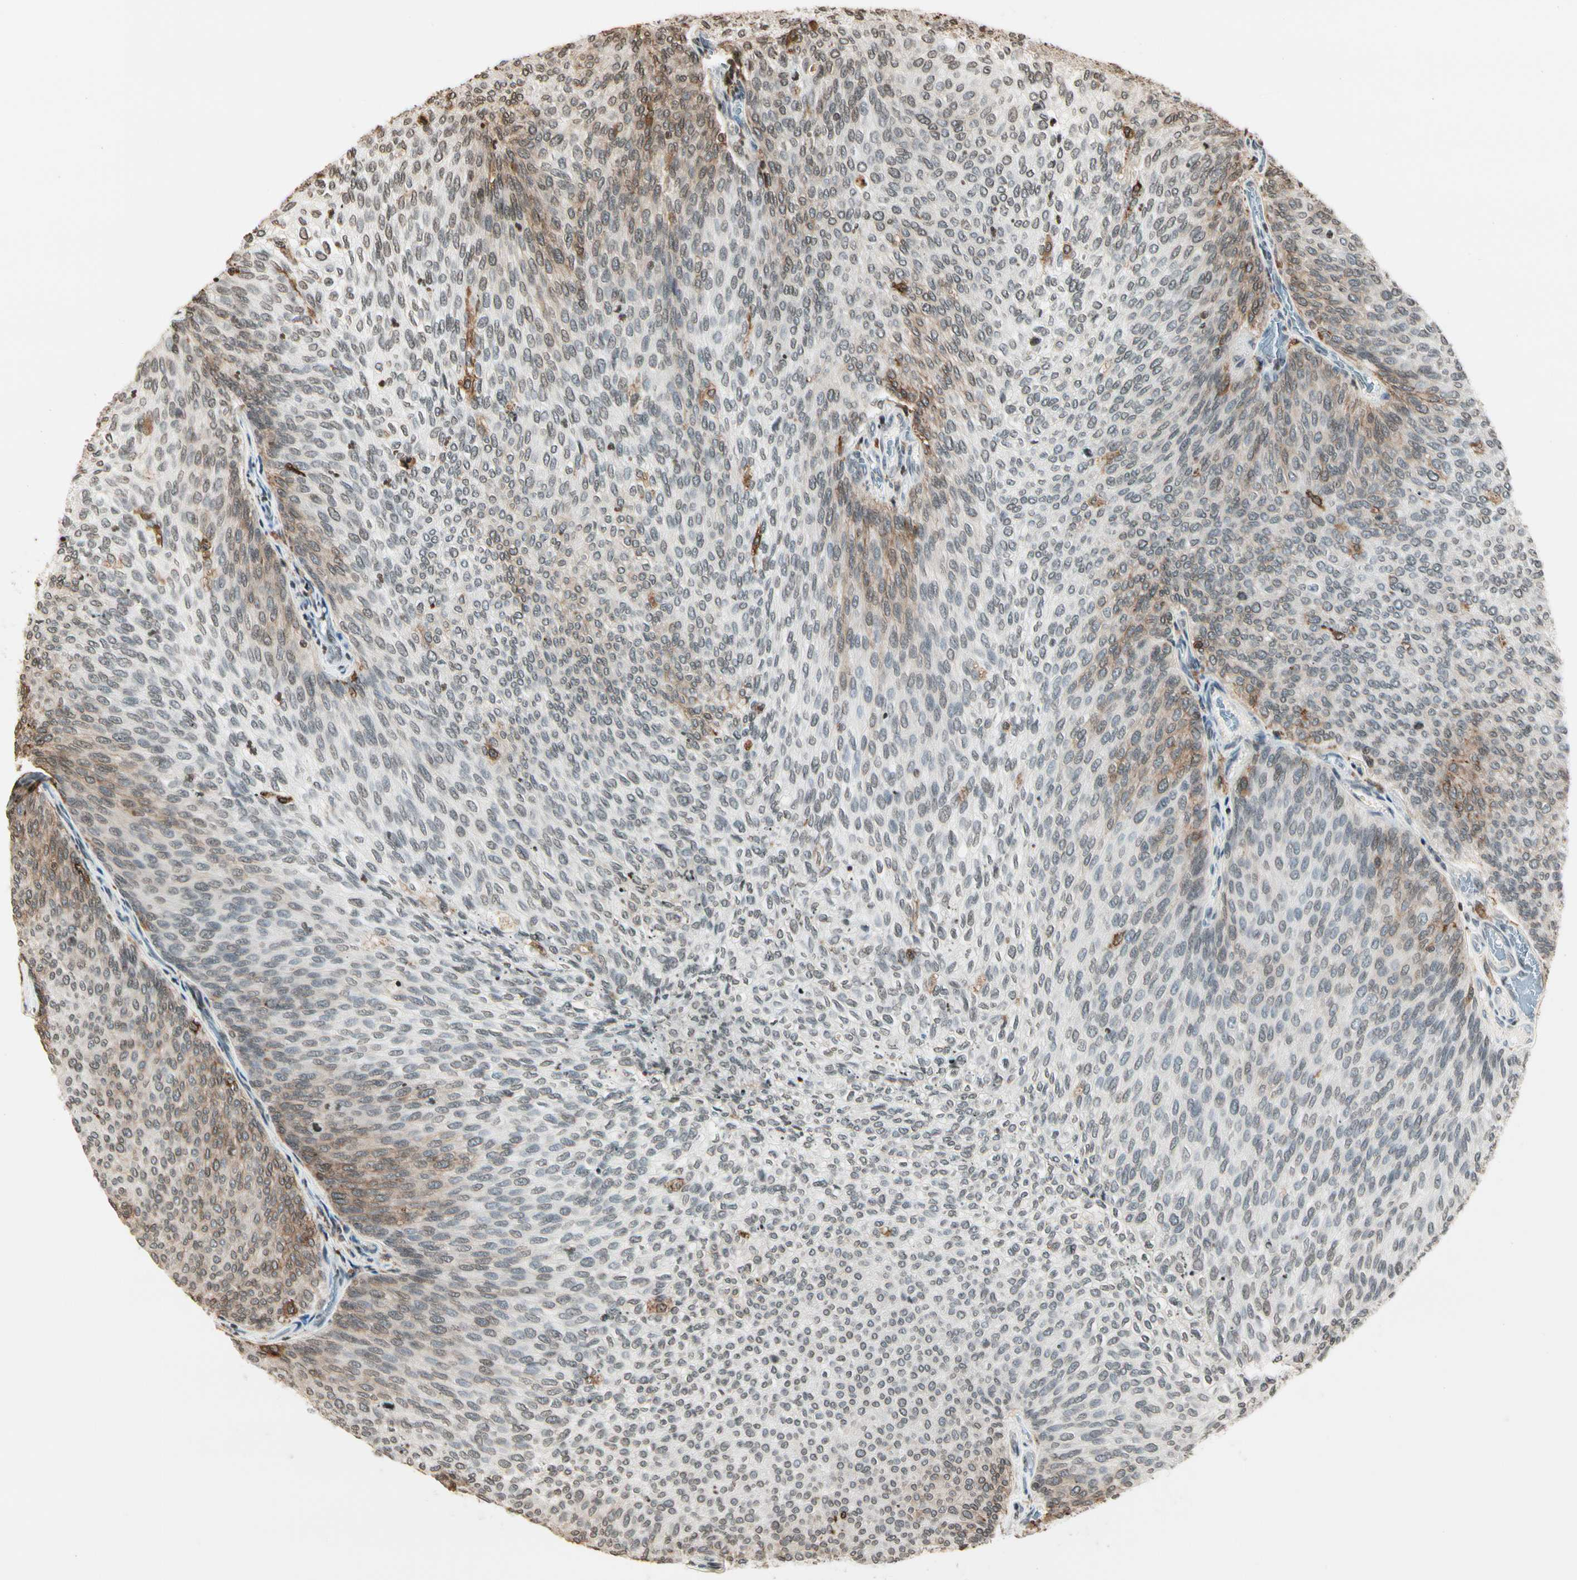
{"staining": {"intensity": "moderate", "quantity": "<25%", "location": "cytoplasmic/membranous,nuclear"}, "tissue": "urothelial cancer", "cell_type": "Tumor cells", "image_type": "cancer", "snomed": [{"axis": "morphology", "description": "Urothelial carcinoma, Low grade"}, {"axis": "topography", "description": "Urinary bladder"}], "caption": "This image shows immunohistochemistry (IHC) staining of urothelial cancer, with low moderate cytoplasmic/membranous and nuclear expression in about <25% of tumor cells.", "gene": "FER", "patient": {"sex": "female", "age": 79}}